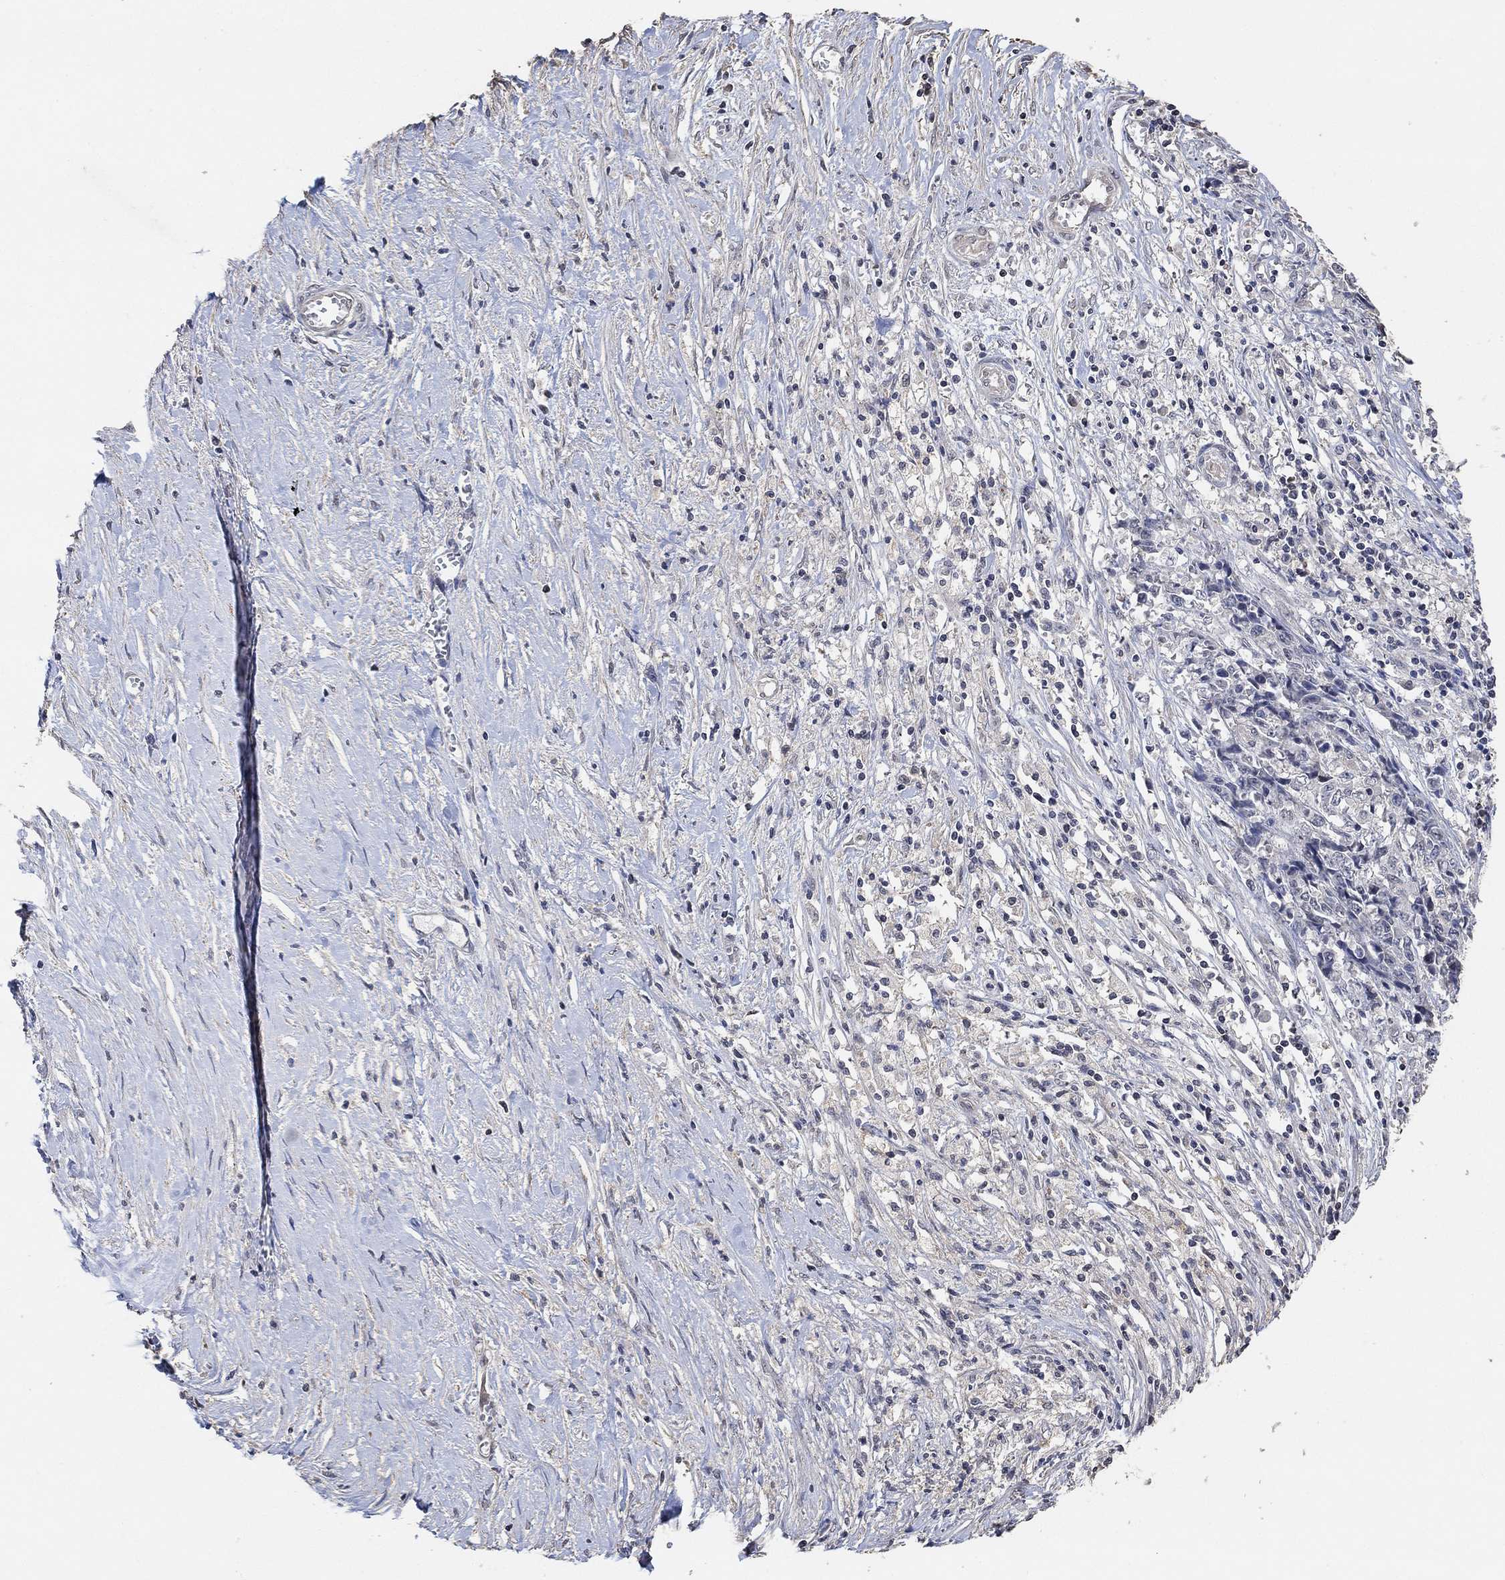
{"staining": {"intensity": "negative", "quantity": "none", "location": "none"}, "tissue": "ovarian cancer", "cell_type": "Tumor cells", "image_type": "cancer", "snomed": [{"axis": "morphology", "description": "Carcinoma, endometroid"}, {"axis": "topography", "description": "Ovary"}], "caption": "High magnification brightfield microscopy of endometroid carcinoma (ovarian) stained with DAB (brown) and counterstained with hematoxylin (blue): tumor cells show no significant positivity.", "gene": "UNC5B", "patient": {"sex": "female", "age": 42}}